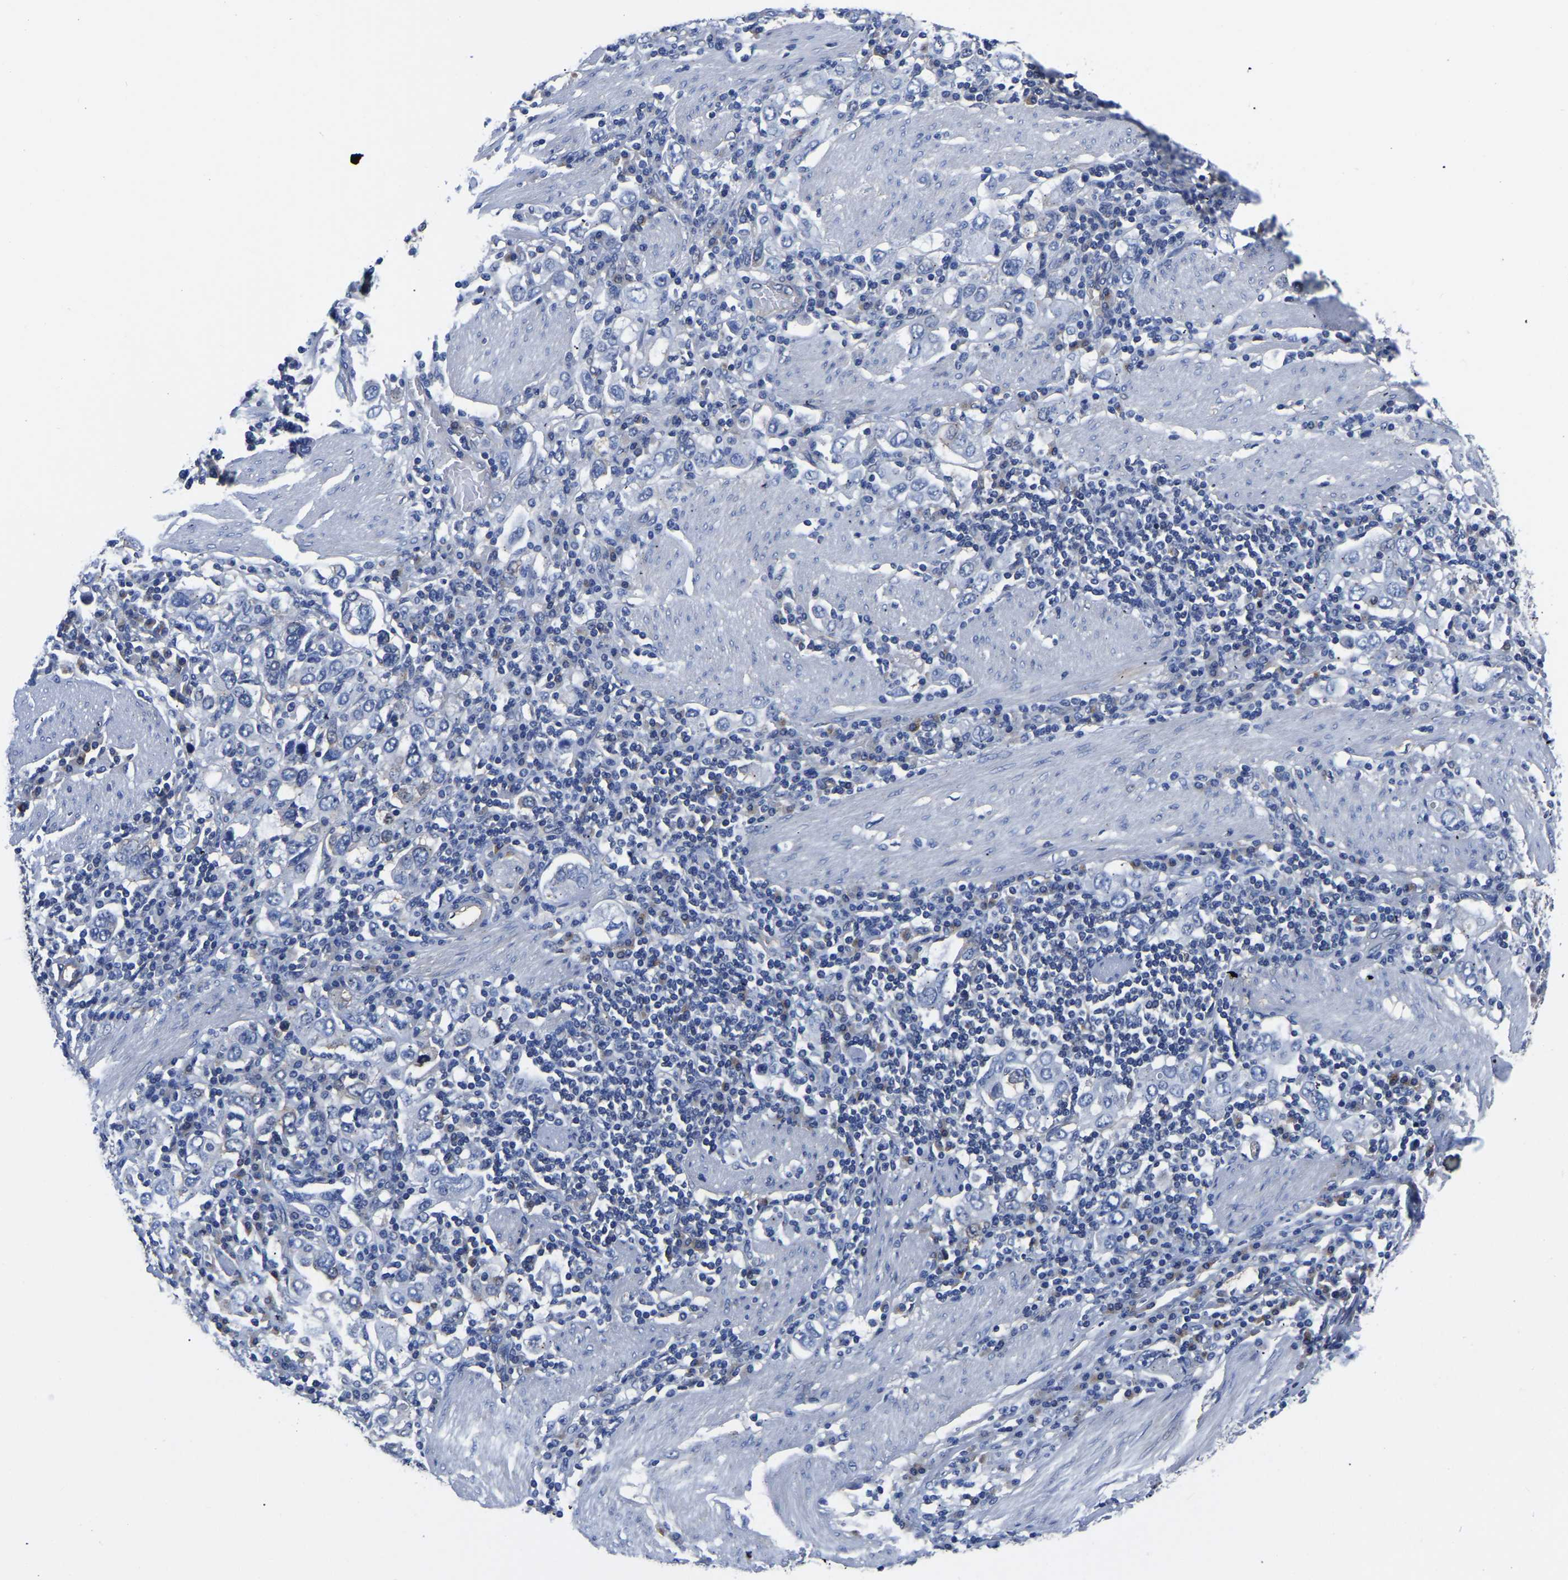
{"staining": {"intensity": "negative", "quantity": "none", "location": "none"}, "tissue": "stomach cancer", "cell_type": "Tumor cells", "image_type": "cancer", "snomed": [{"axis": "morphology", "description": "Adenocarcinoma, NOS"}, {"axis": "topography", "description": "Stomach, upper"}], "caption": "Immunohistochemistry (IHC) of human stomach cancer shows no positivity in tumor cells.", "gene": "TFG", "patient": {"sex": "male", "age": 62}}